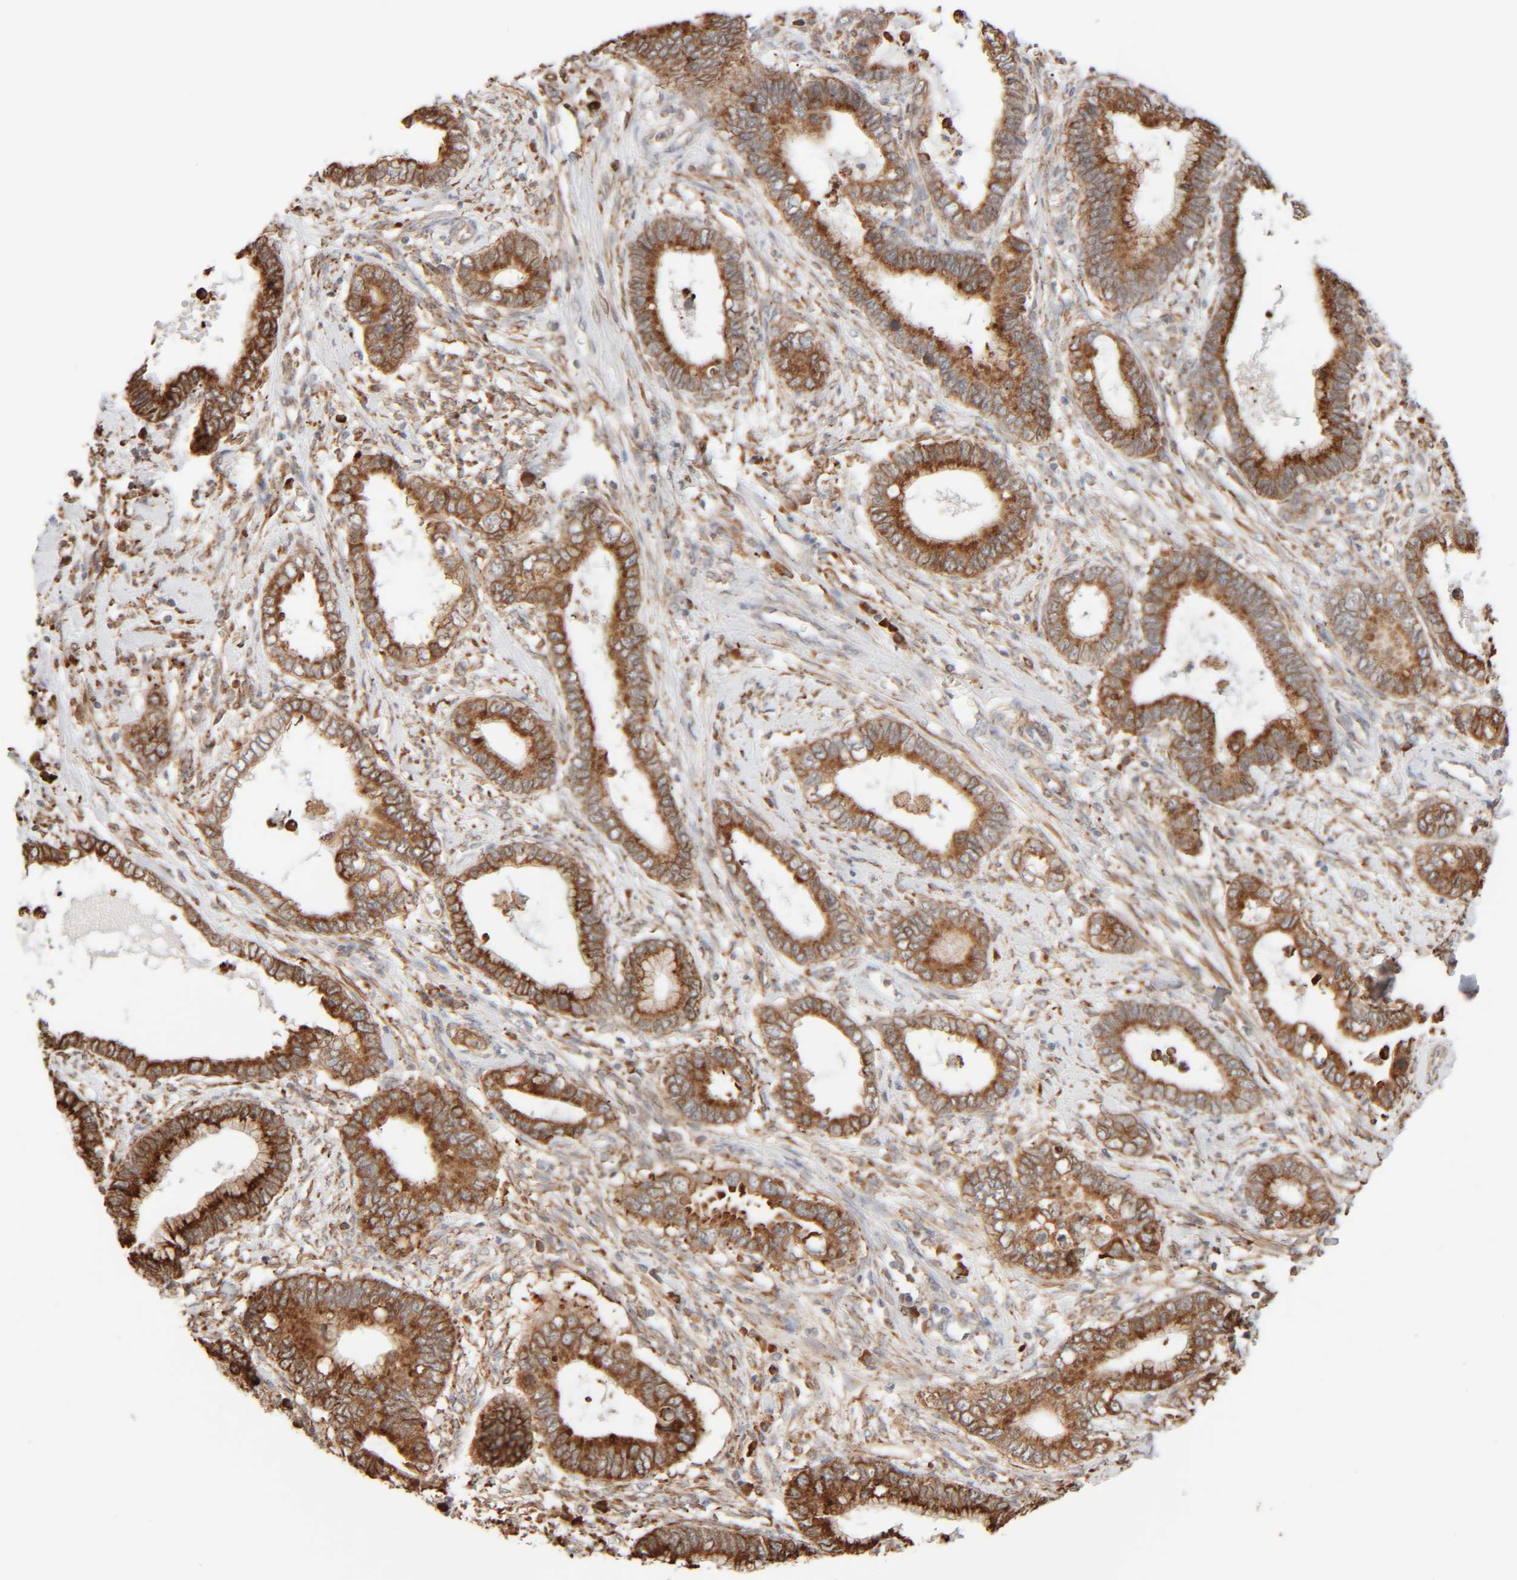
{"staining": {"intensity": "strong", "quantity": ">75%", "location": "cytoplasmic/membranous"}, "tissue": "cervical cancer", "cell_type": "Tumor cells", "image_type": "cancer", "snomed": [{"axis": "morphology", "description": "Adenocarcinoma, NOS"}, {"axis": "topography", "description": "Cervix"}], "caption": "An image of cervical cancer (adenocarcinoma) stained for a protein displays strong cytoplasmic/membranous brown staining in tumor cells.", "gene": "INTS1", "patient": {"sex": "female", "age": 44}}